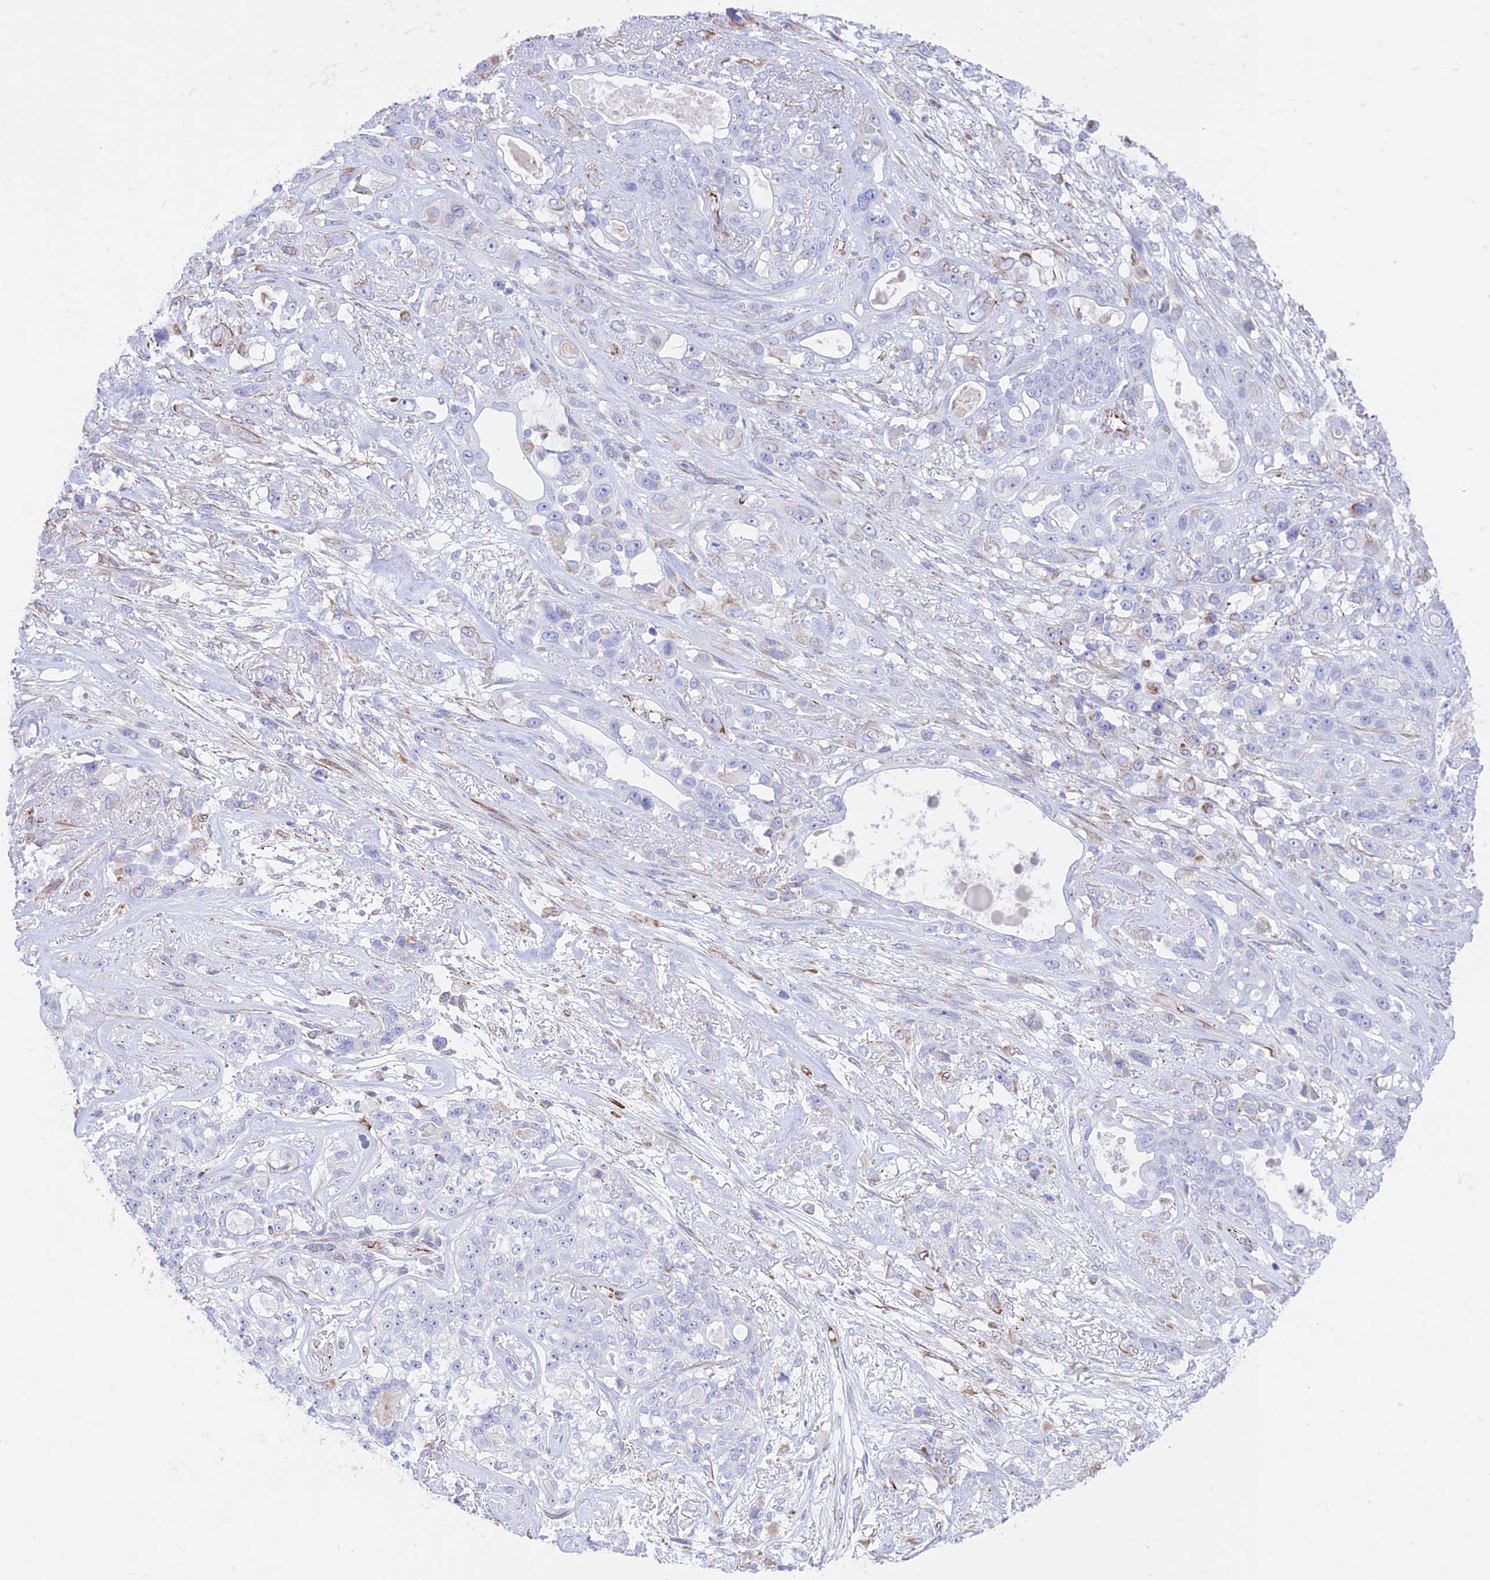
{"staining": {"intensity": "negative", "quantity": "none", "location": "none"}, "tissue": "lung cancer", "cell_type": "Tumor cells", "image_type": "cancer", "snomed": [{"axis": "morphology", "description": "Squamous cell carcinoma, NOS"}, {"axis": "topography", "description": "Lung"}], "caption": "DAB (3,3'-diaminobenzidine) immunohistochemical staining of lung cancer (squamous cell carcinoma) exhibits no significant positivity in tumor cells.", "gene": "ZNF652", "patient": {"sex": "female", "age": 70}}